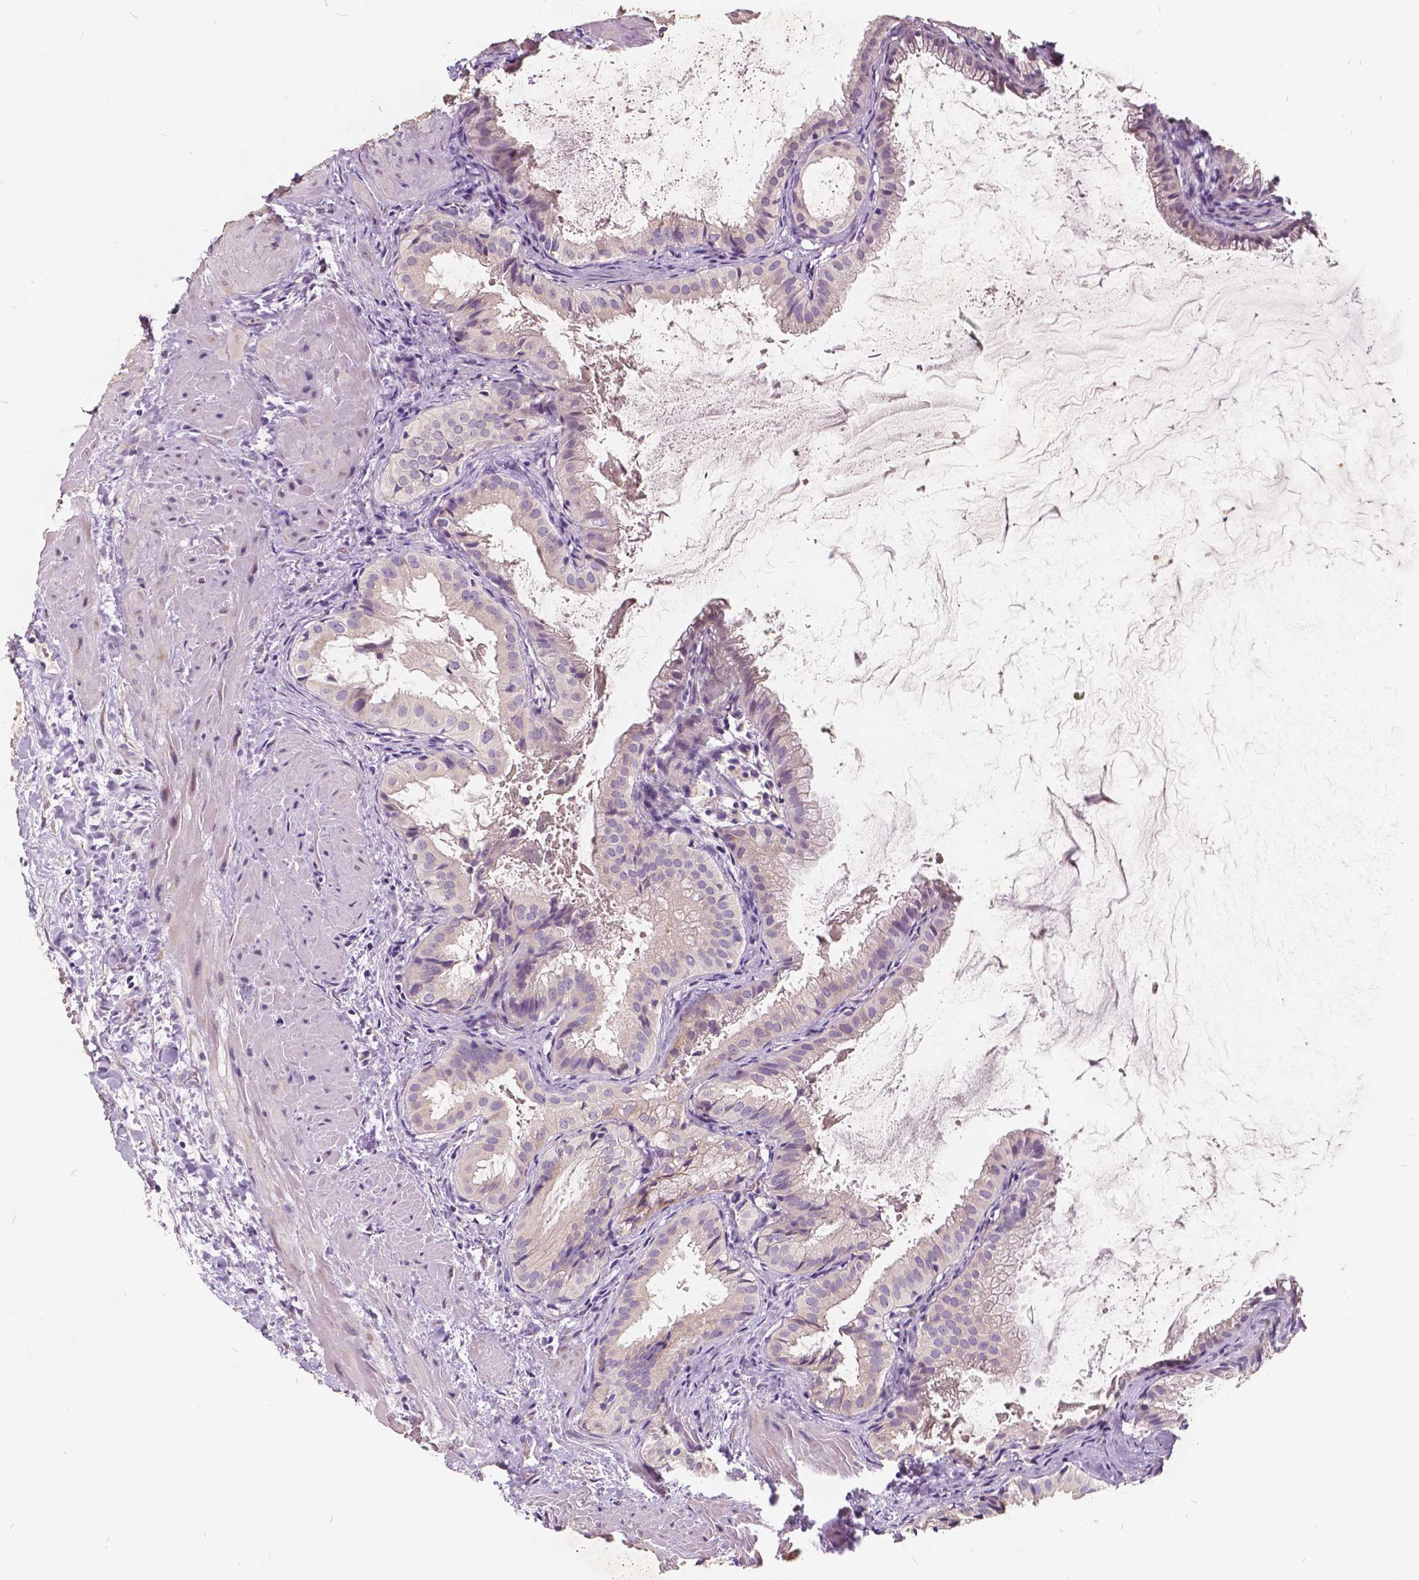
{"staining": {"intensity": "negative", "quantity": "none", "location": "none"}, "tissue": "gallbladder", "cell_type": "Glandular cells", "image_type": "normal", "snomed": [{"axis": "morphology", "description": "Normal tissue, NOS"}, {"axis": "topography", "description": "Gallbladder"}], "caption": "A micrograph of human gallbladder is negative for staining in glandular cells. (DAB (3,3'-diaminobenzidine) immunohistochemistry, high magnification).", "gene": "SLC7A8", "patient": {"sex": "male", "age": 70}}